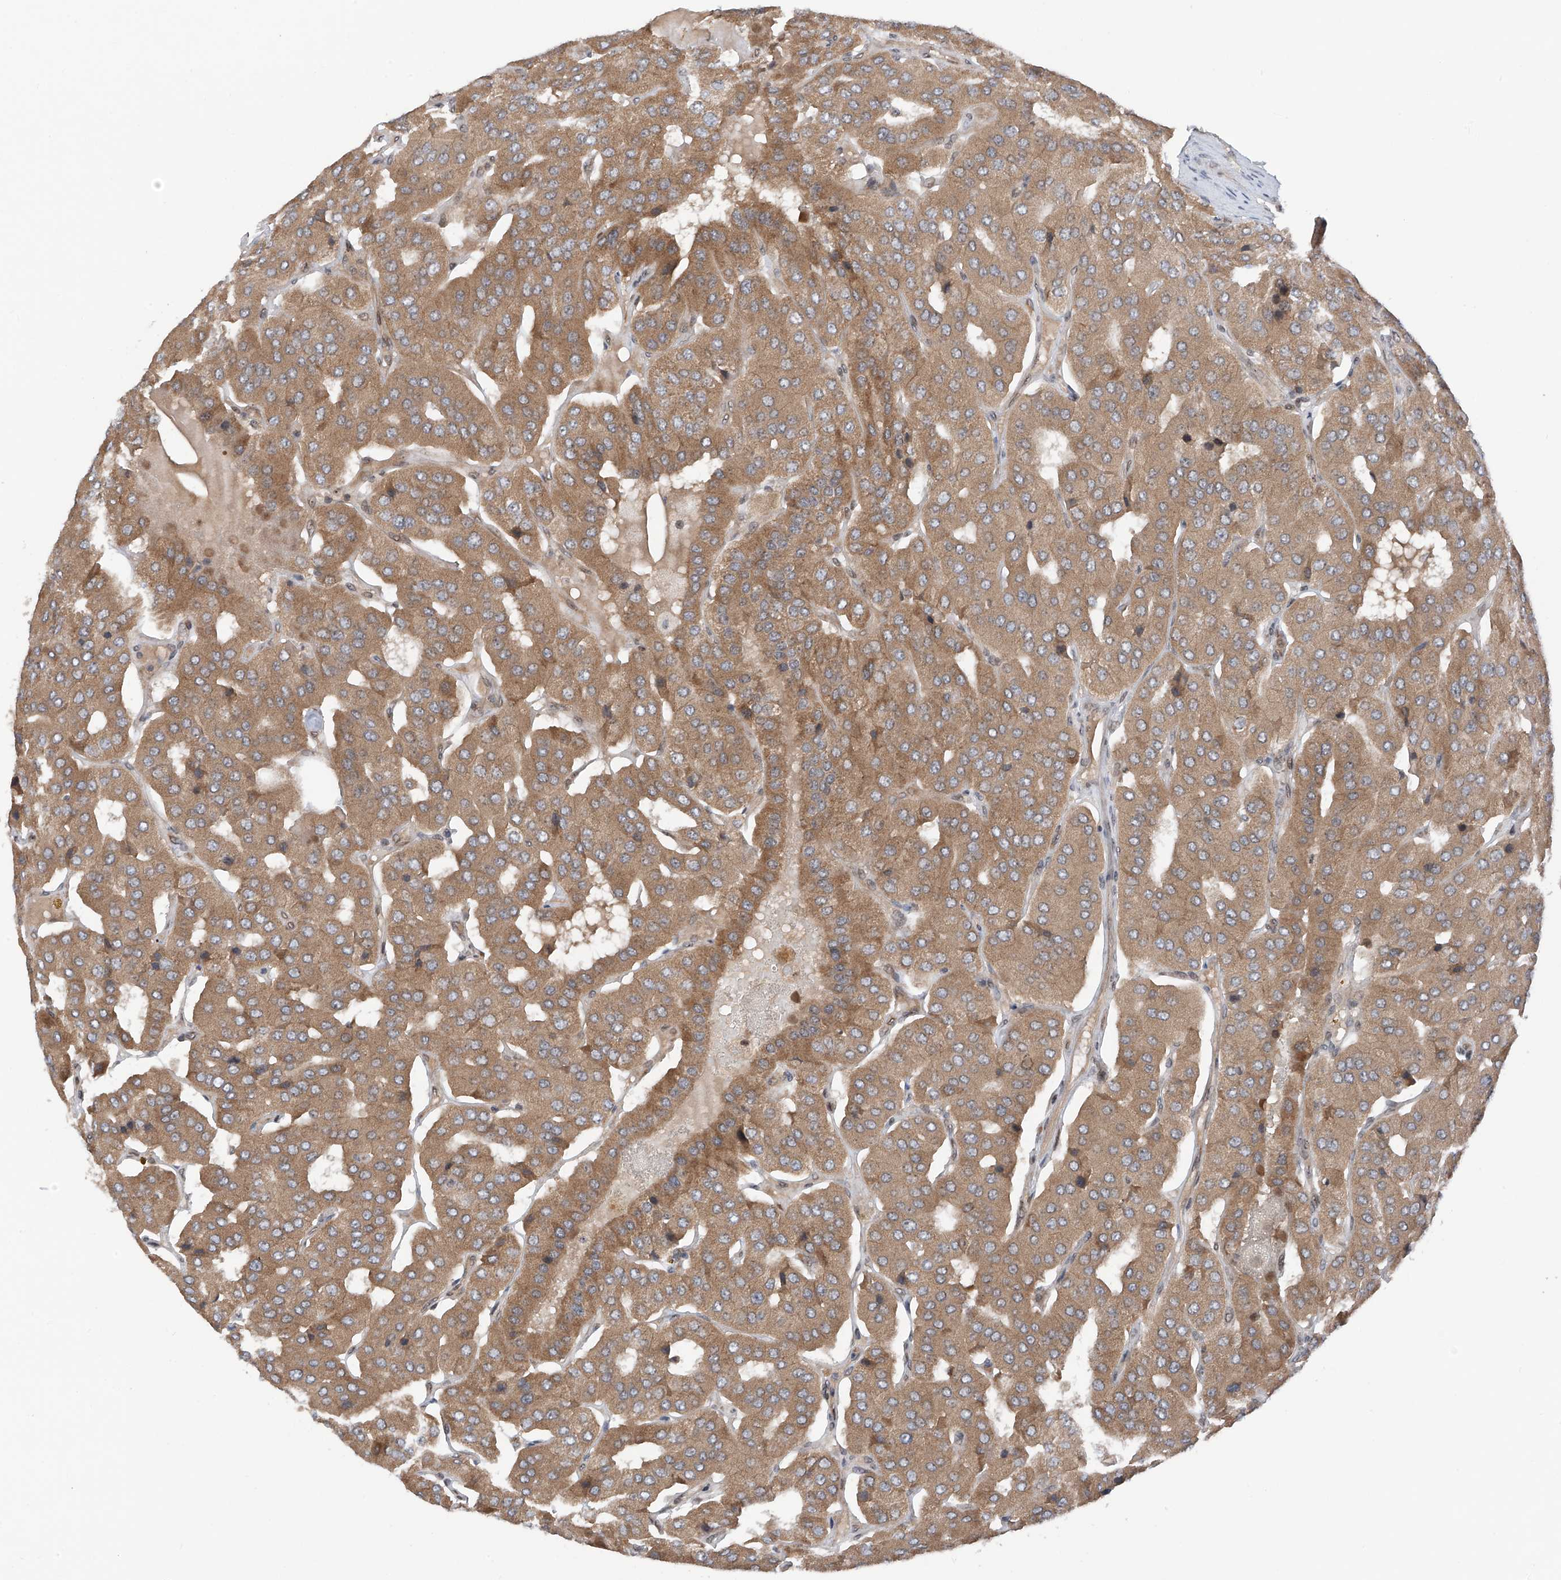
{"staining": {"intensity": "moderate", "quantity": ">75%", "location": "cytoplasmic/membranous"}, "tissue": "parathyroid gland", "cell_type": "Glandular cells", "image_type": "normal", "snomed": [{"axis": "morphology", "description": "Normal tissue, NOS"}, {"axis": "morphology", "description": "Adenoma, NOS"}, {"axis": "topography", "description": "Parathyroid gland"}], "caption": "Immunohistochemistry (IHC) of normal human parathyroid gland reveals medium levels of moderate cytoplasmic/membranous expression in about >75% of glandular cells. (DAB IHC, brown staining for protein, blue staining for nuclei).", "gene": "C1orf131", "patient": {"sex": "female", "age": 86}}